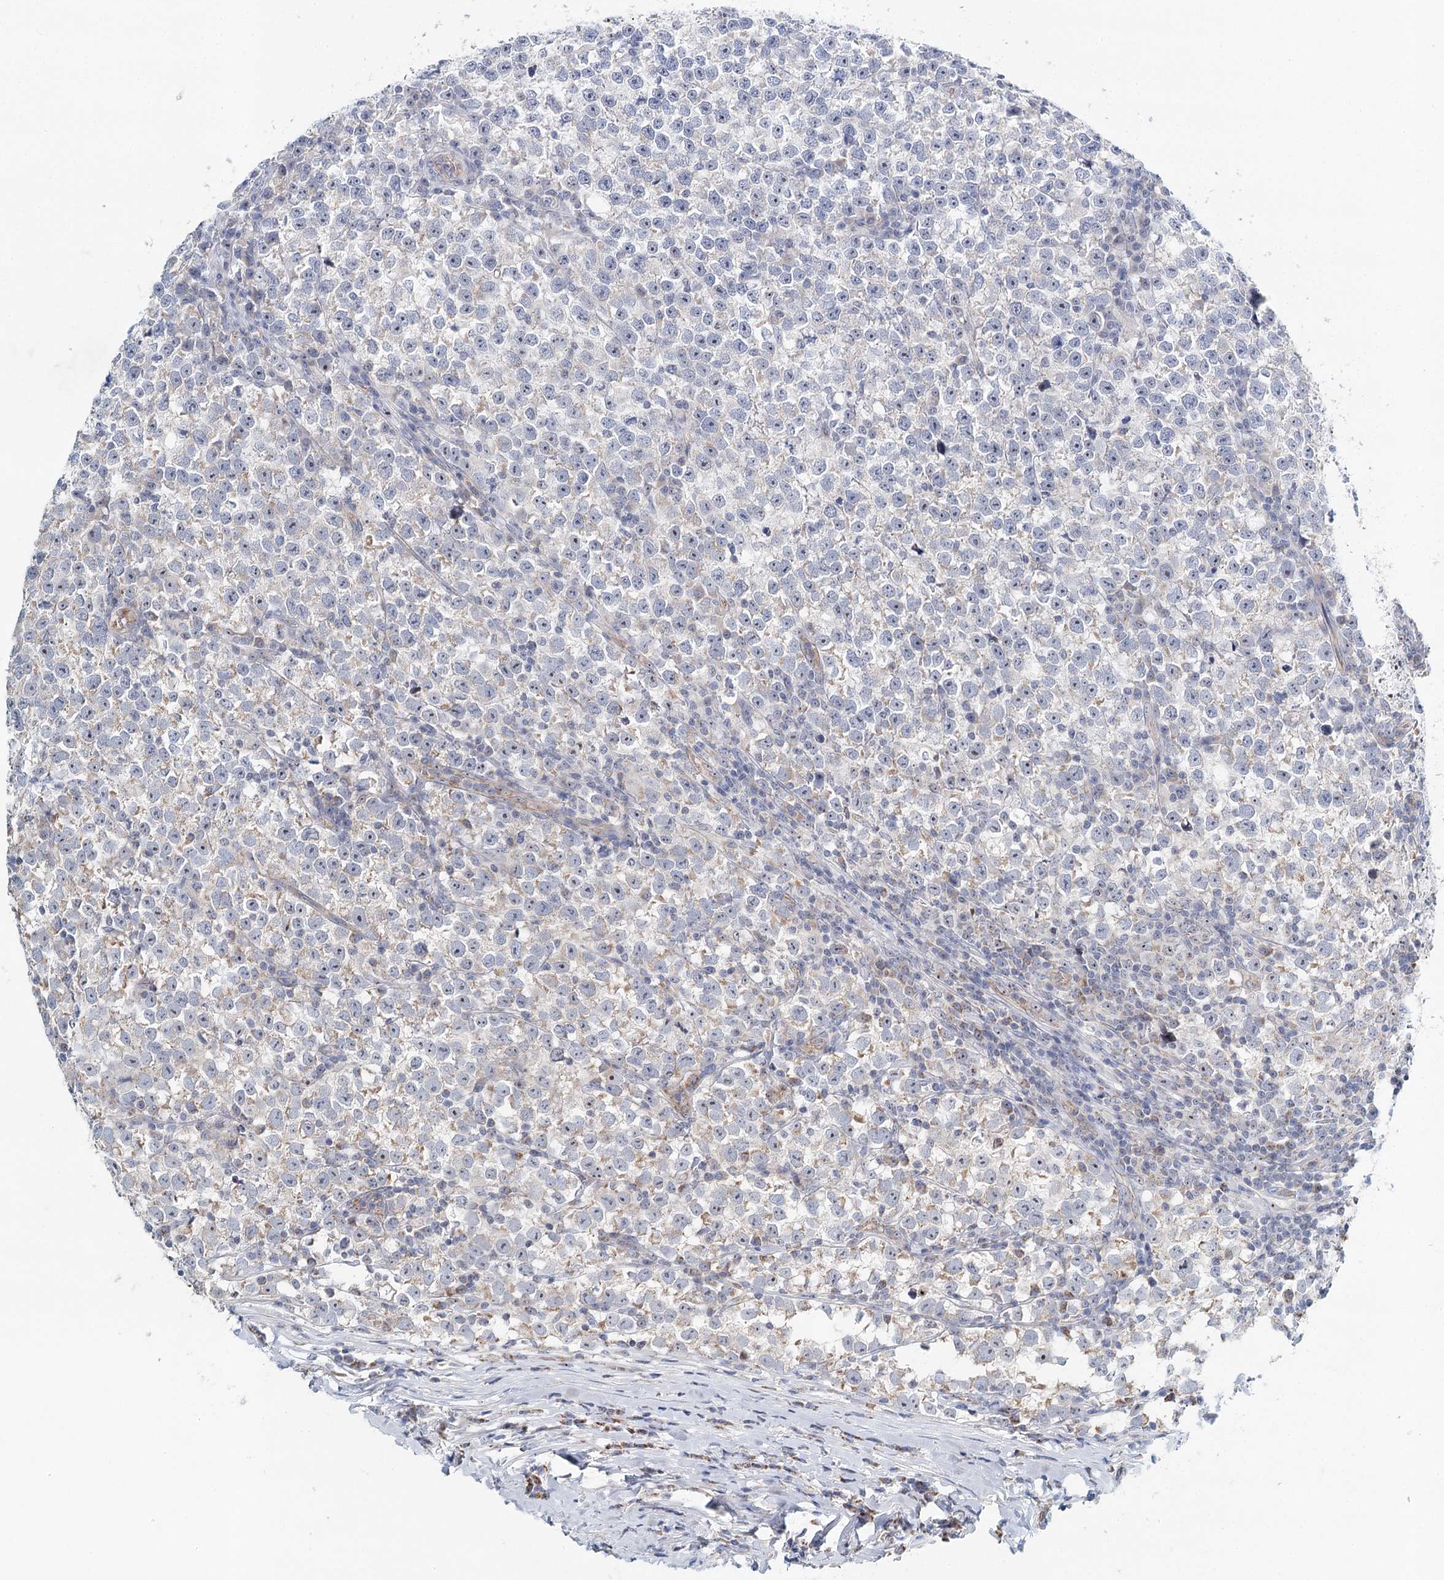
{"staining": {"intensity": "weak", "quantity": "<25%", "location": "cytoplasmic/membranous"}, "tissue": "testis cancer", "cell_type": "Tumor cells", "image_type": "cancer", "snomed": [{"axis": "morphology", "description": "Normal tissue, NOS"}, {"axis": "morphology", "description": "Seminoma, NOS"}, {"axis": "topography", "description": "Testis"}], "caption": "An image of testis seminoma stained for a protein reveals no brown staining in tumor cells.", "gene": "RBM43", "patient": {"sex": "male", "age": 43}}